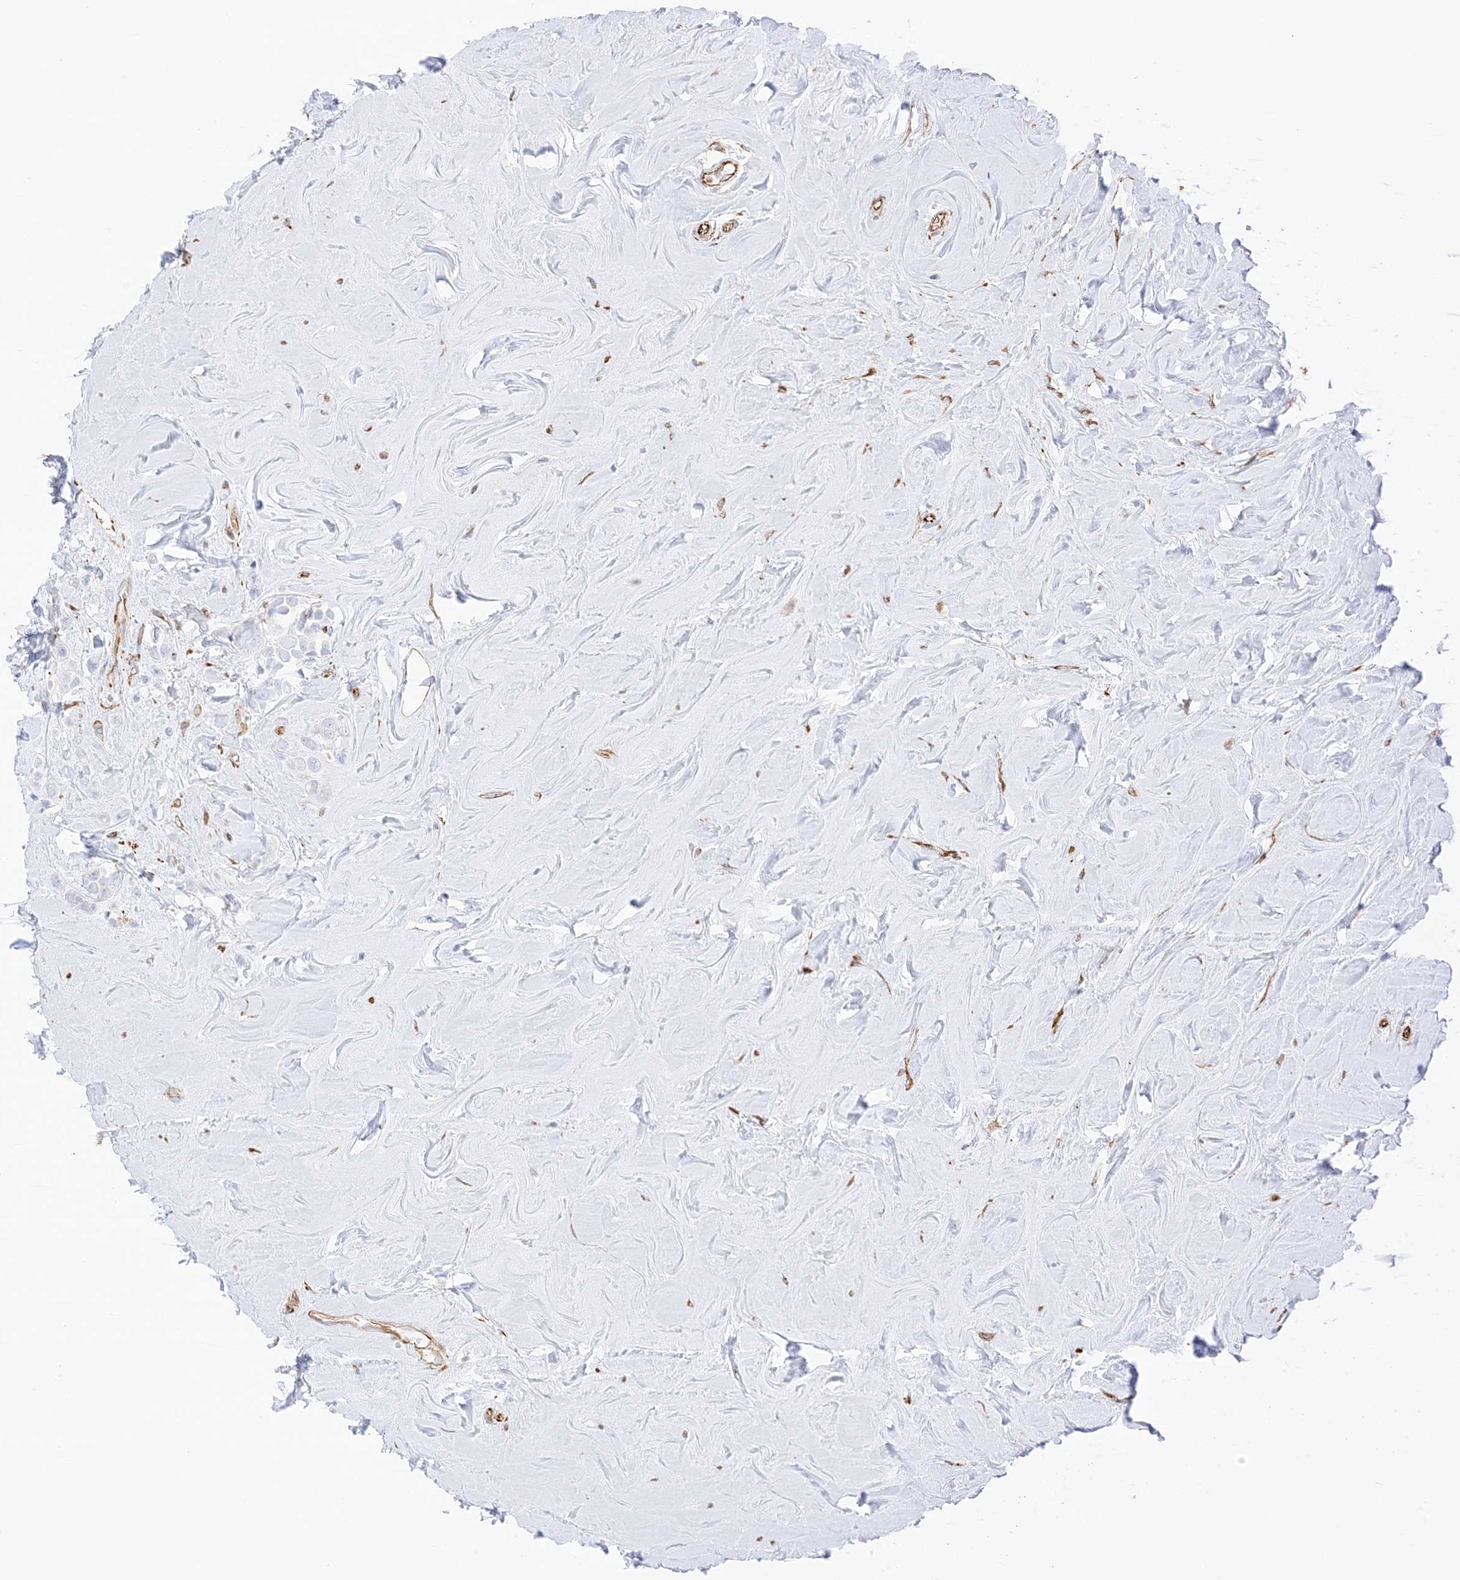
{"staining": {"intensity": "negative", "quantity": "none", "location": "none"}, "tissue": "breast cancer", "cell_type": "Tumor cells", "image_type": "cancer", "snomed": [{"axis": "morphology", "description": "Lobular carcinoma"}, {"axis": "topography", "description": "Breast"}], "caption": "Protein analysis of breast lobular carcinoma displays no significant staining in tumor cells.", "gene": "PID1", "patient": {"sex": "female", "age": 47}}